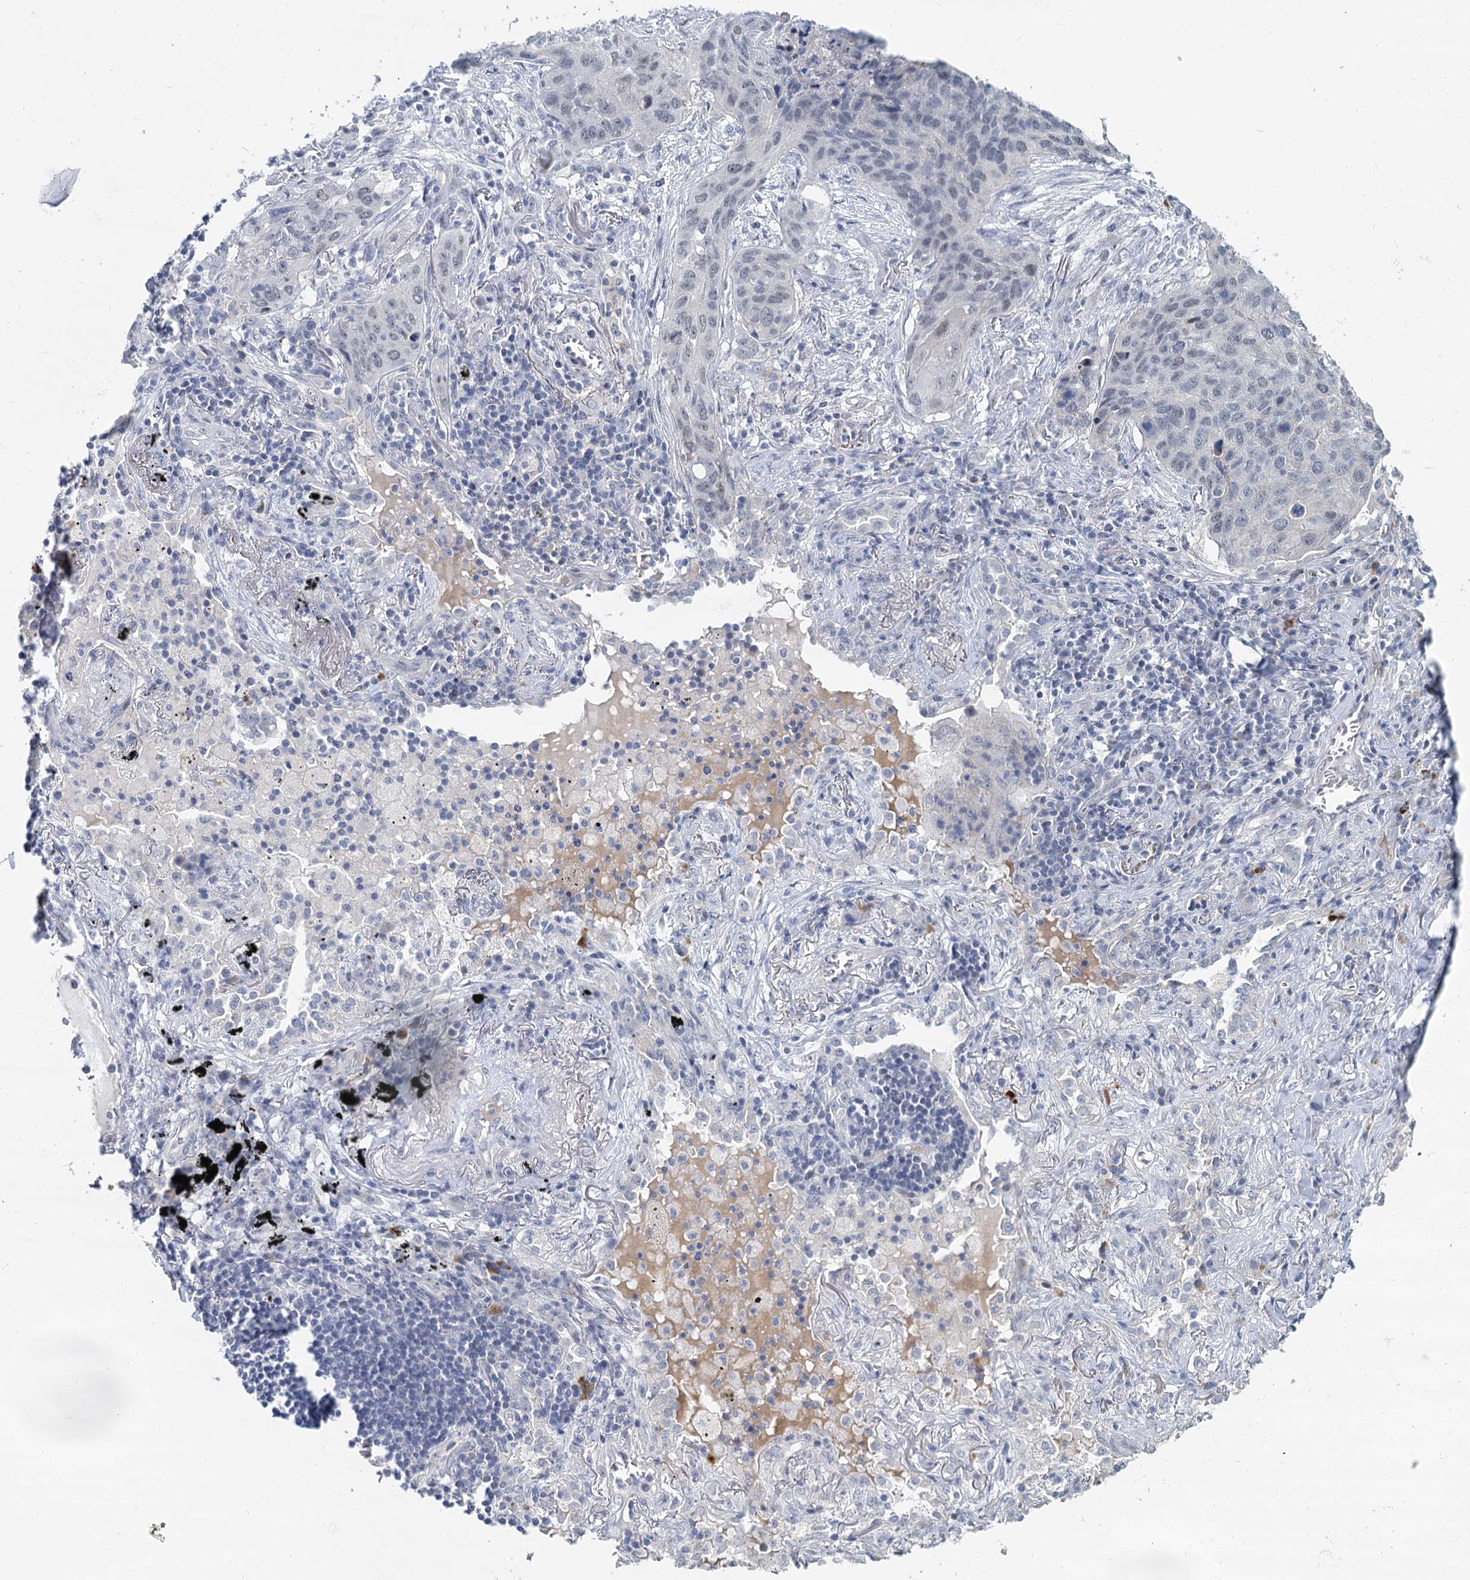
{"staining": {"intensity": "negative", "quantity": "none", "location": "none"}, "tissue": "lung cancer", "cell_type": "Tumor cells", "image_type": "cancer", "snomed": [{"axis": "morphology", "description": "Squamous cell carcinoma, NOS"}, {"axis": "topography", "description": "Lung"}], "caption": "Immunohistochemistry photomicrograph of lung squamous cell carcinoma stained for a protein (brown), which displays no positivity in tumor cells. (Stains: DAB immunohistochemistry with hematoxylin counter stain, Microscopy: brightfield microscopy at high magnification).", "gene": "ACRBP", "patient": {"sex": "female", "age": 63}}